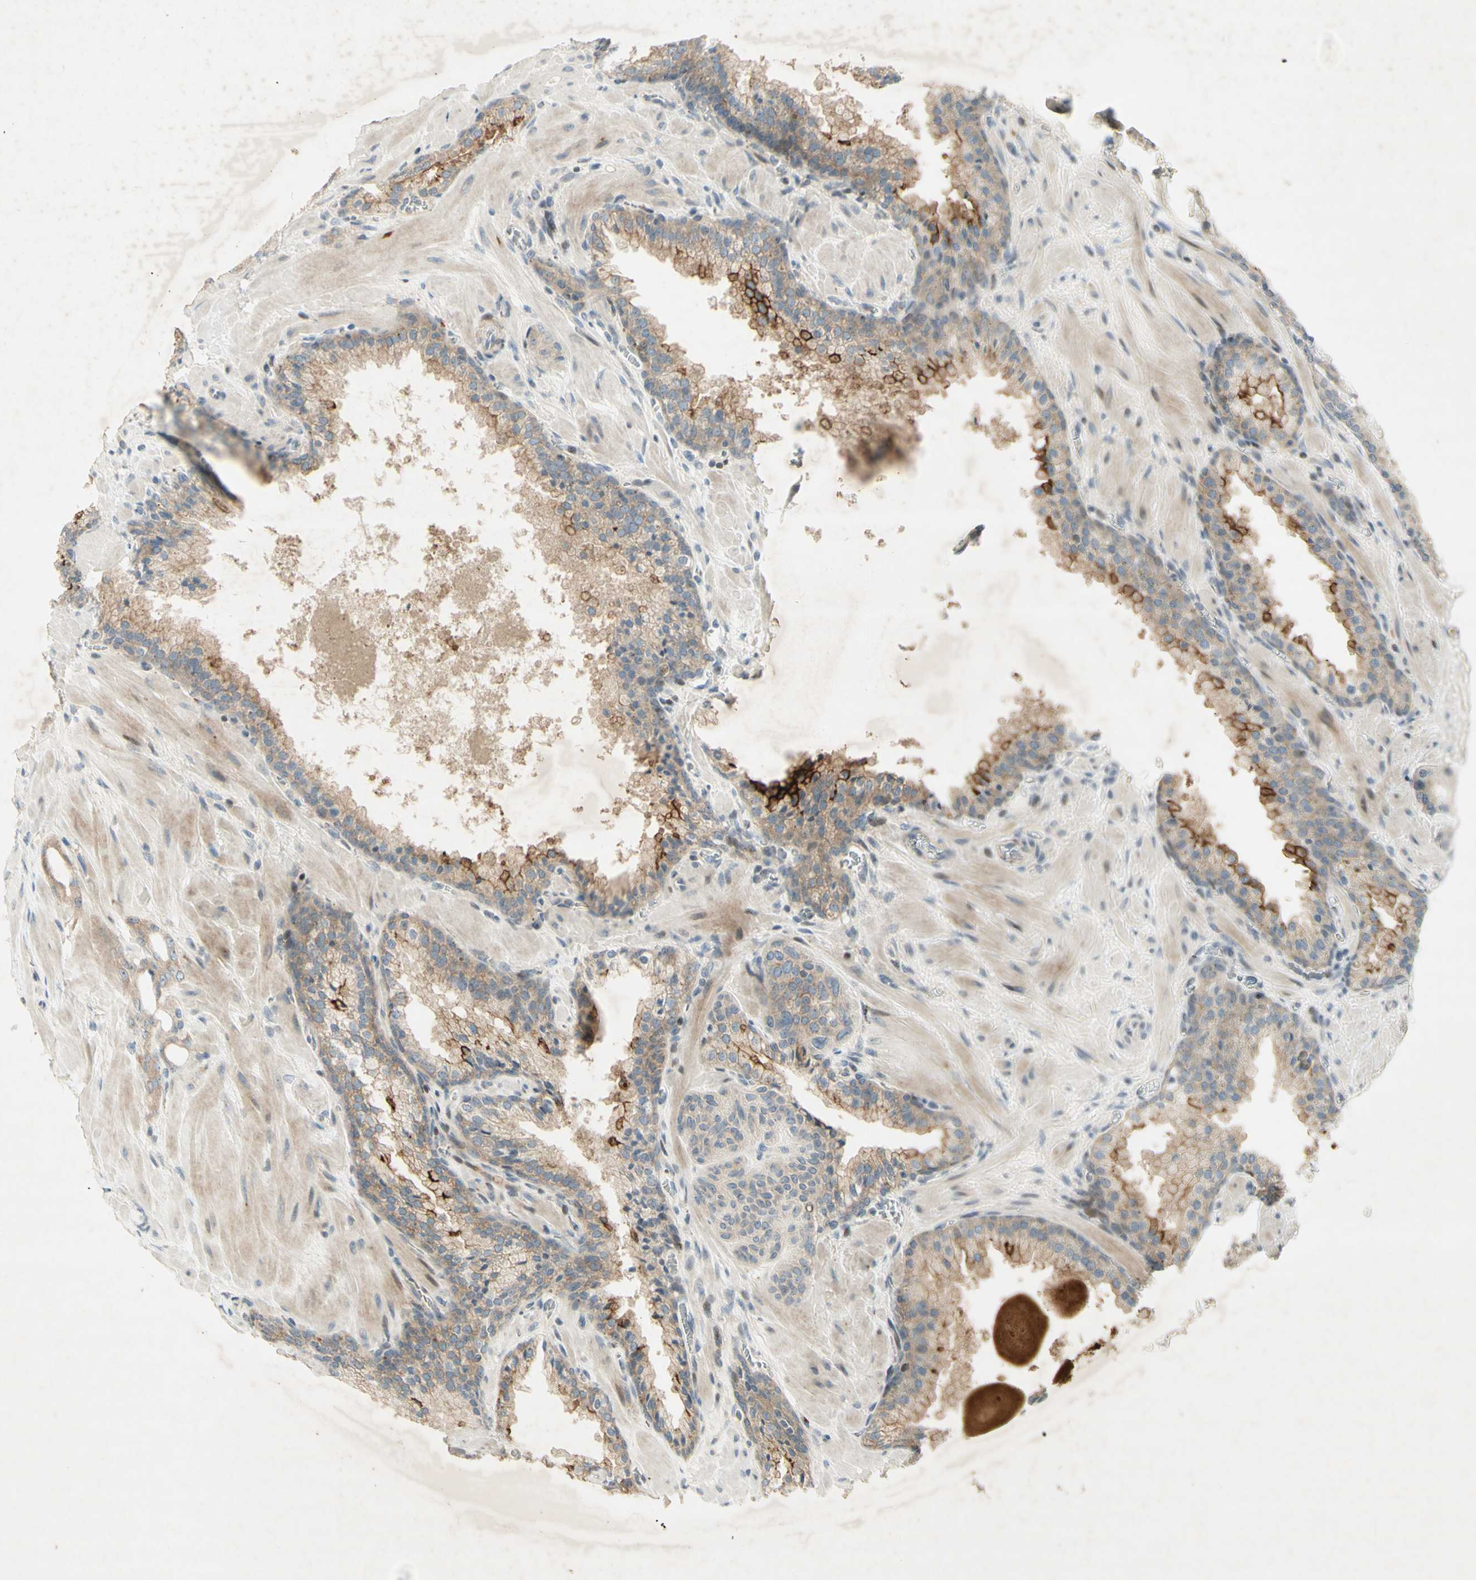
{"staining": {"intensity": "moderate", "quantity": "25%-75%", "location": "cytoplasmic/membranous"}, "tissue": "prostate cancer", "cell_type": "Tumor cells", "image_type": "cancer", "snomed": [{"axis": "morphology", "description": "Adenocarcinoma, Low grade"}, {"axis": "topography", "description": "Prostate"}], "caption": "Moderate cytoplasmic/membranous positivity is seen in about 25%-75% of tumor cells in prostate cancer.", "gene": "ETF1", "patient": {"sex": "male", "age": 63}}